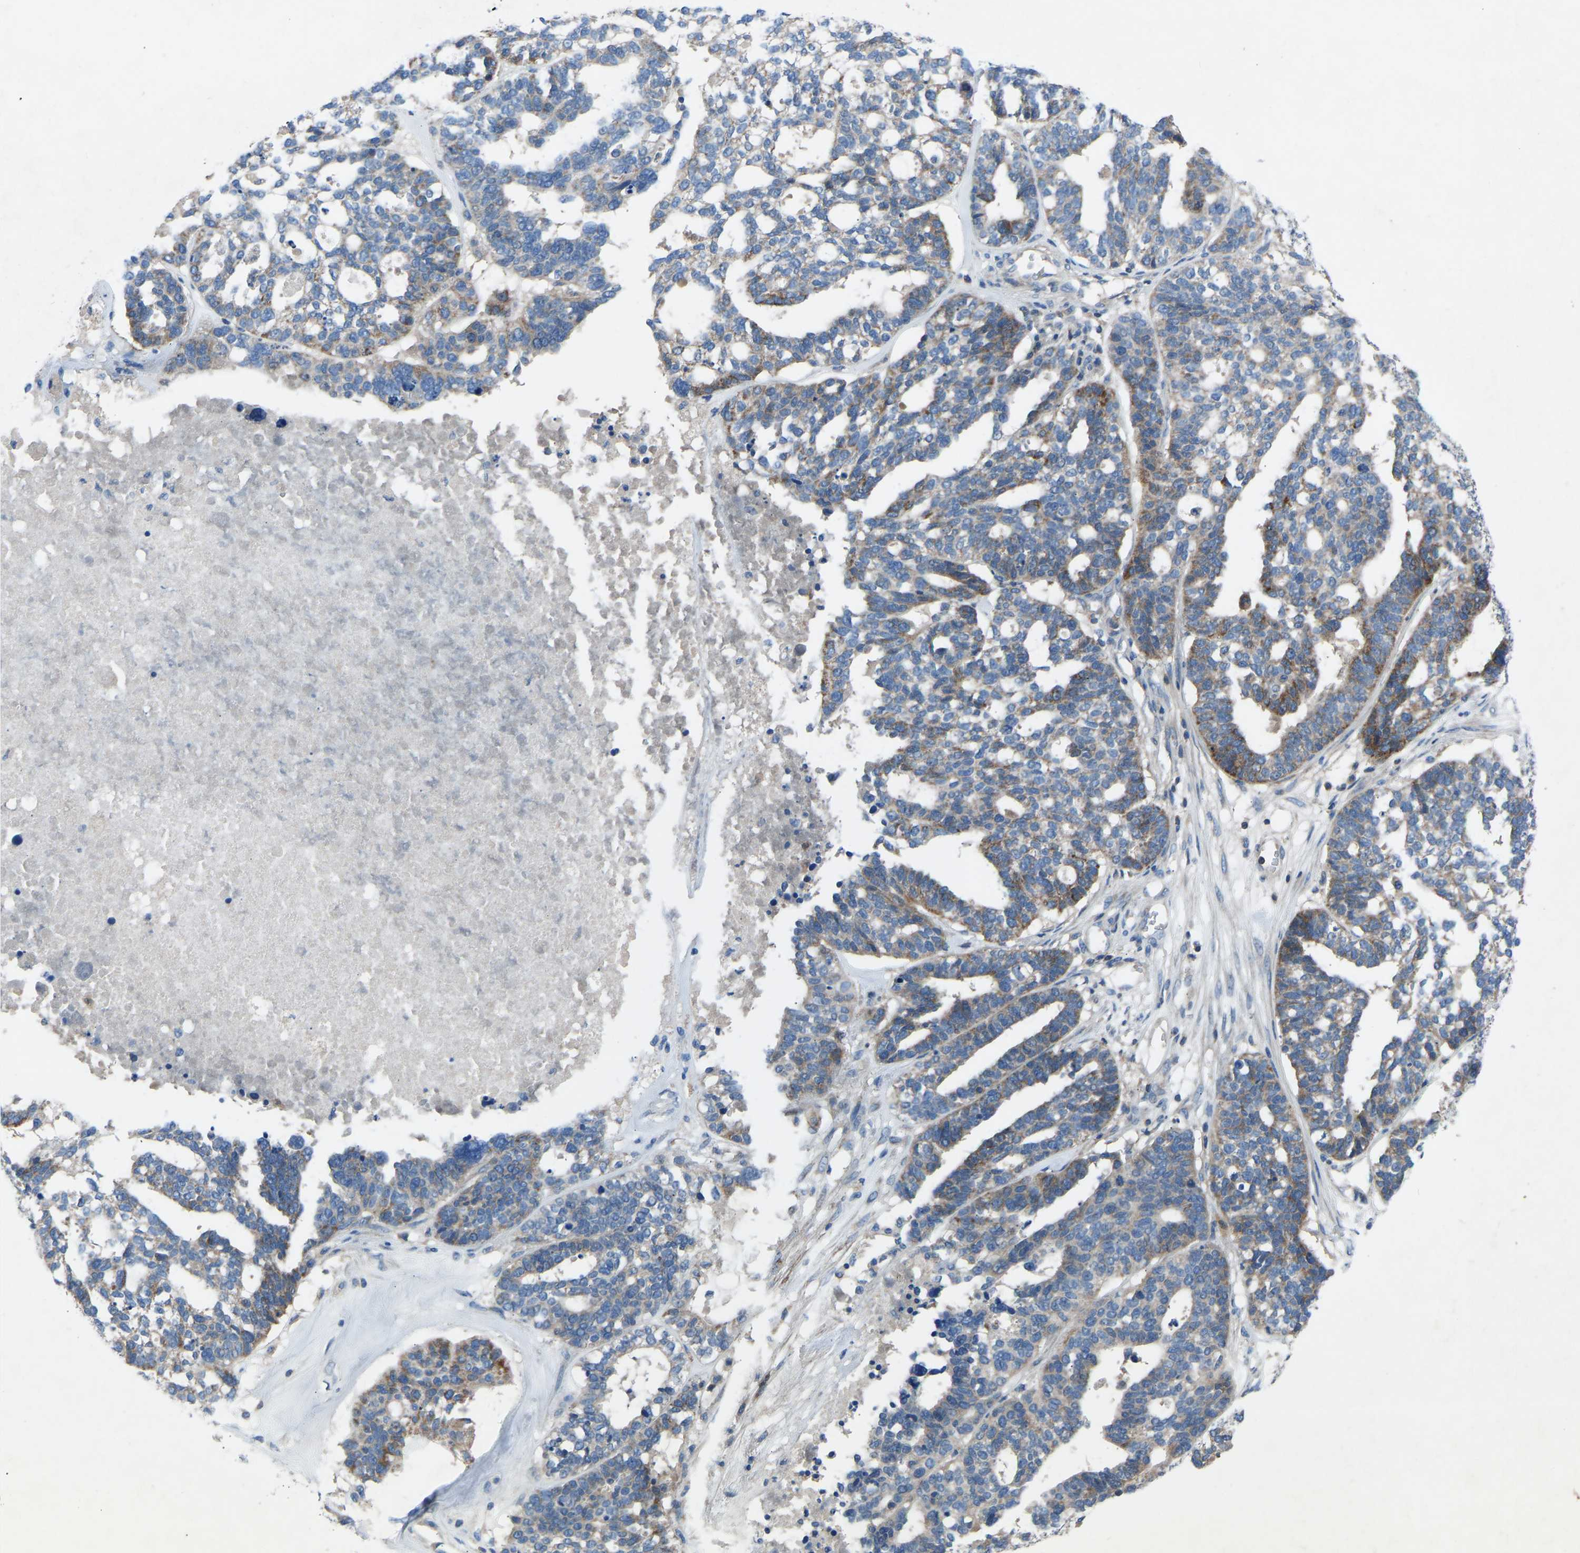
{"staining": {"intensity": "weak", "quantity": "25%-75%", "location": "cytoplasmic/membranous"}, "tissue": "ovarian cancer", "cell_type": "Tumor cells", "image_type": "cancer", "snomed": [{"axis": "morphology", "description": "Cystadenocarcinoma, serous, NOS"}, {"axis": "topography", "description": "Ovary"}], "caption": "Human ovarian cancer (serous cystadenocarcinoma) stained for a protein (brown) reveals weak cytoplasmic/membranous positive positivity in approximately 25%-75% of tumor cells.", "gene": "GRK6", "patient": {"sex": "female", "age": 59}}